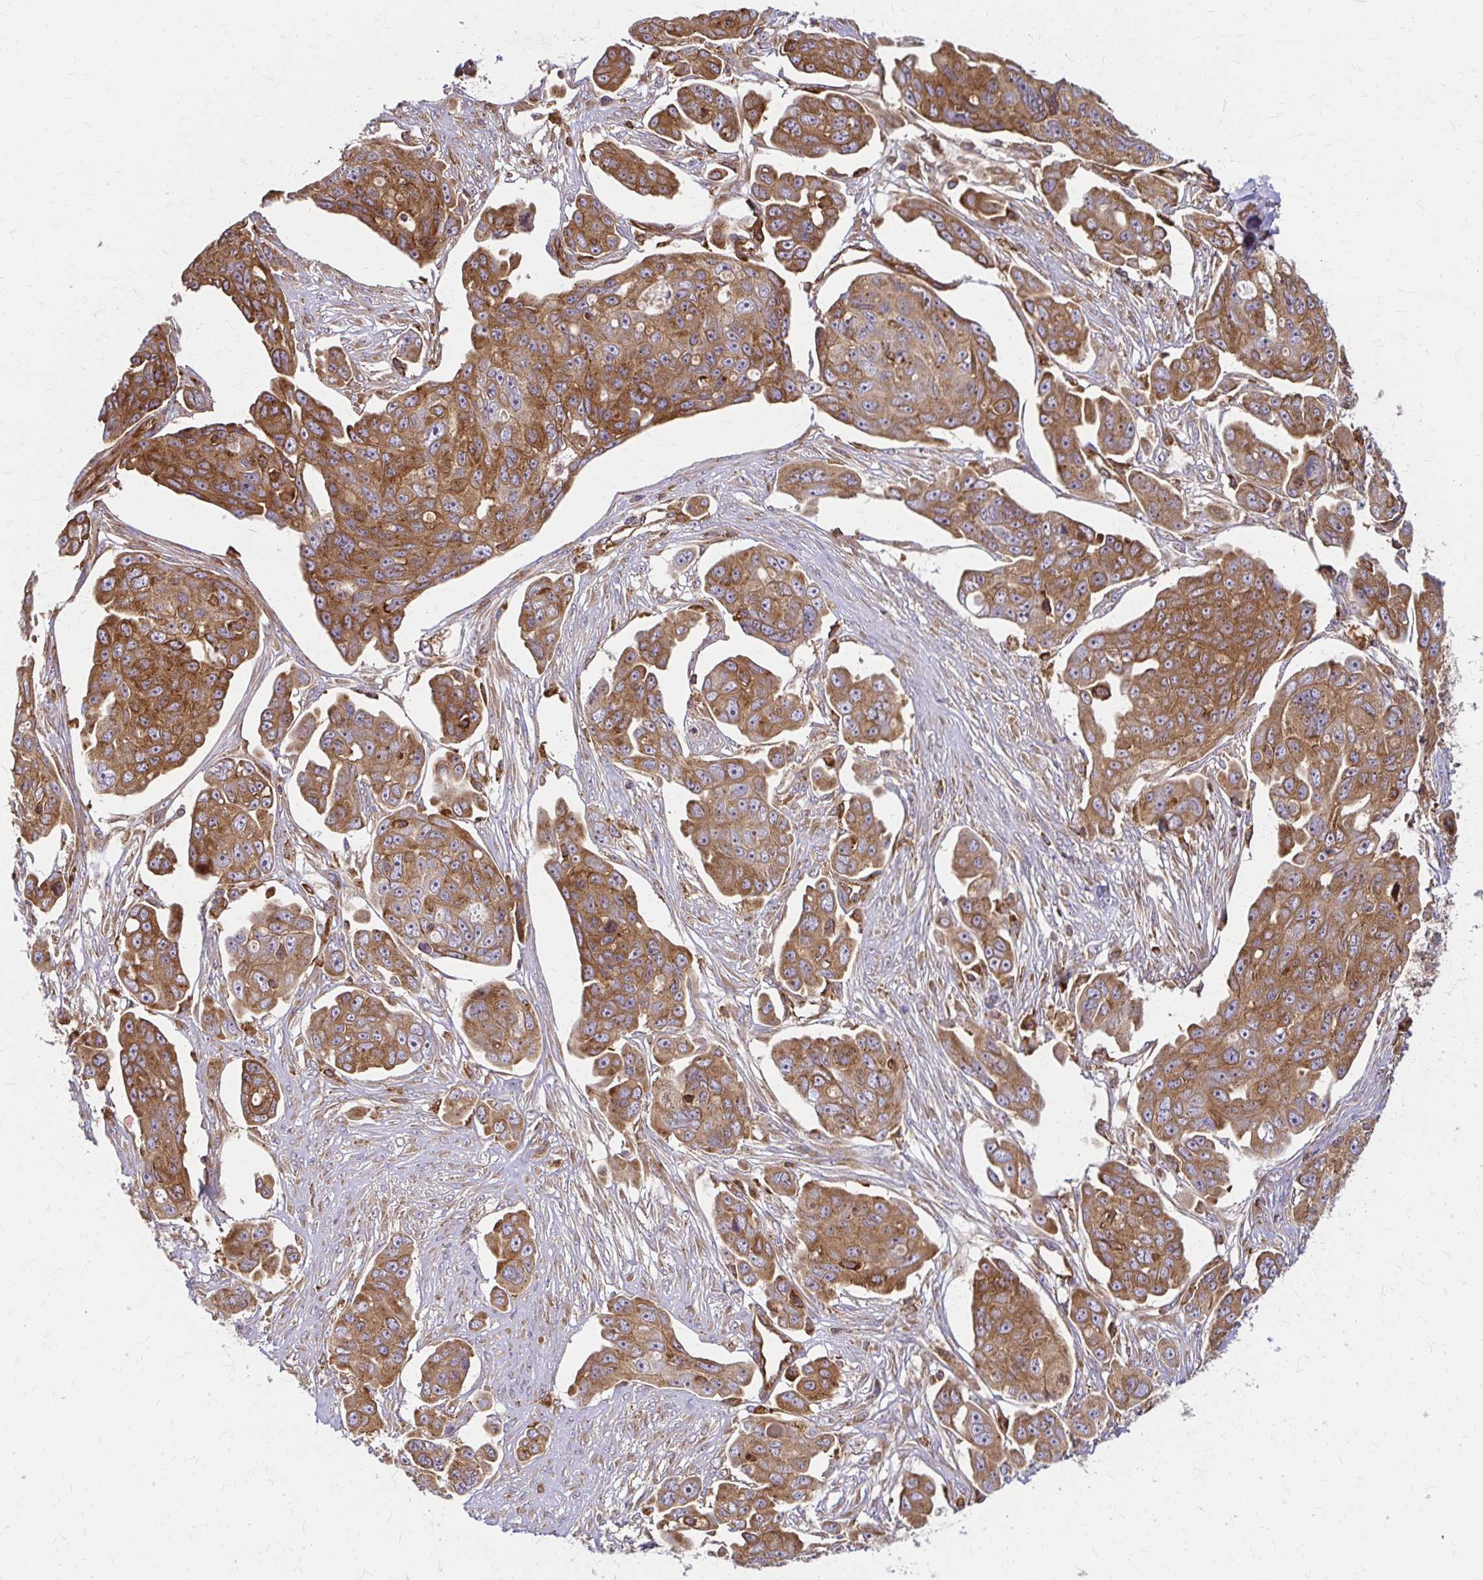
{"staining": {"intensity": "moderate", "quantity": ">75%", "location": "cytoplasmic/membranous"}, "tissue": "ovarian cancer", "cell_type": "Tumor cells", "image_type": "cancer", "snomed": [{"axis": "morphology", "description": "Carcinoma, endometroid"}, {"axis": "topography", "description": "Ovary"}], "caption": "Ovarian cancer stained for a protein shows moderate cytoplasmic/membranous positivity in tumor cells.", "gene": "WASF2", "patient": {"sex": "female", "age": 70}}